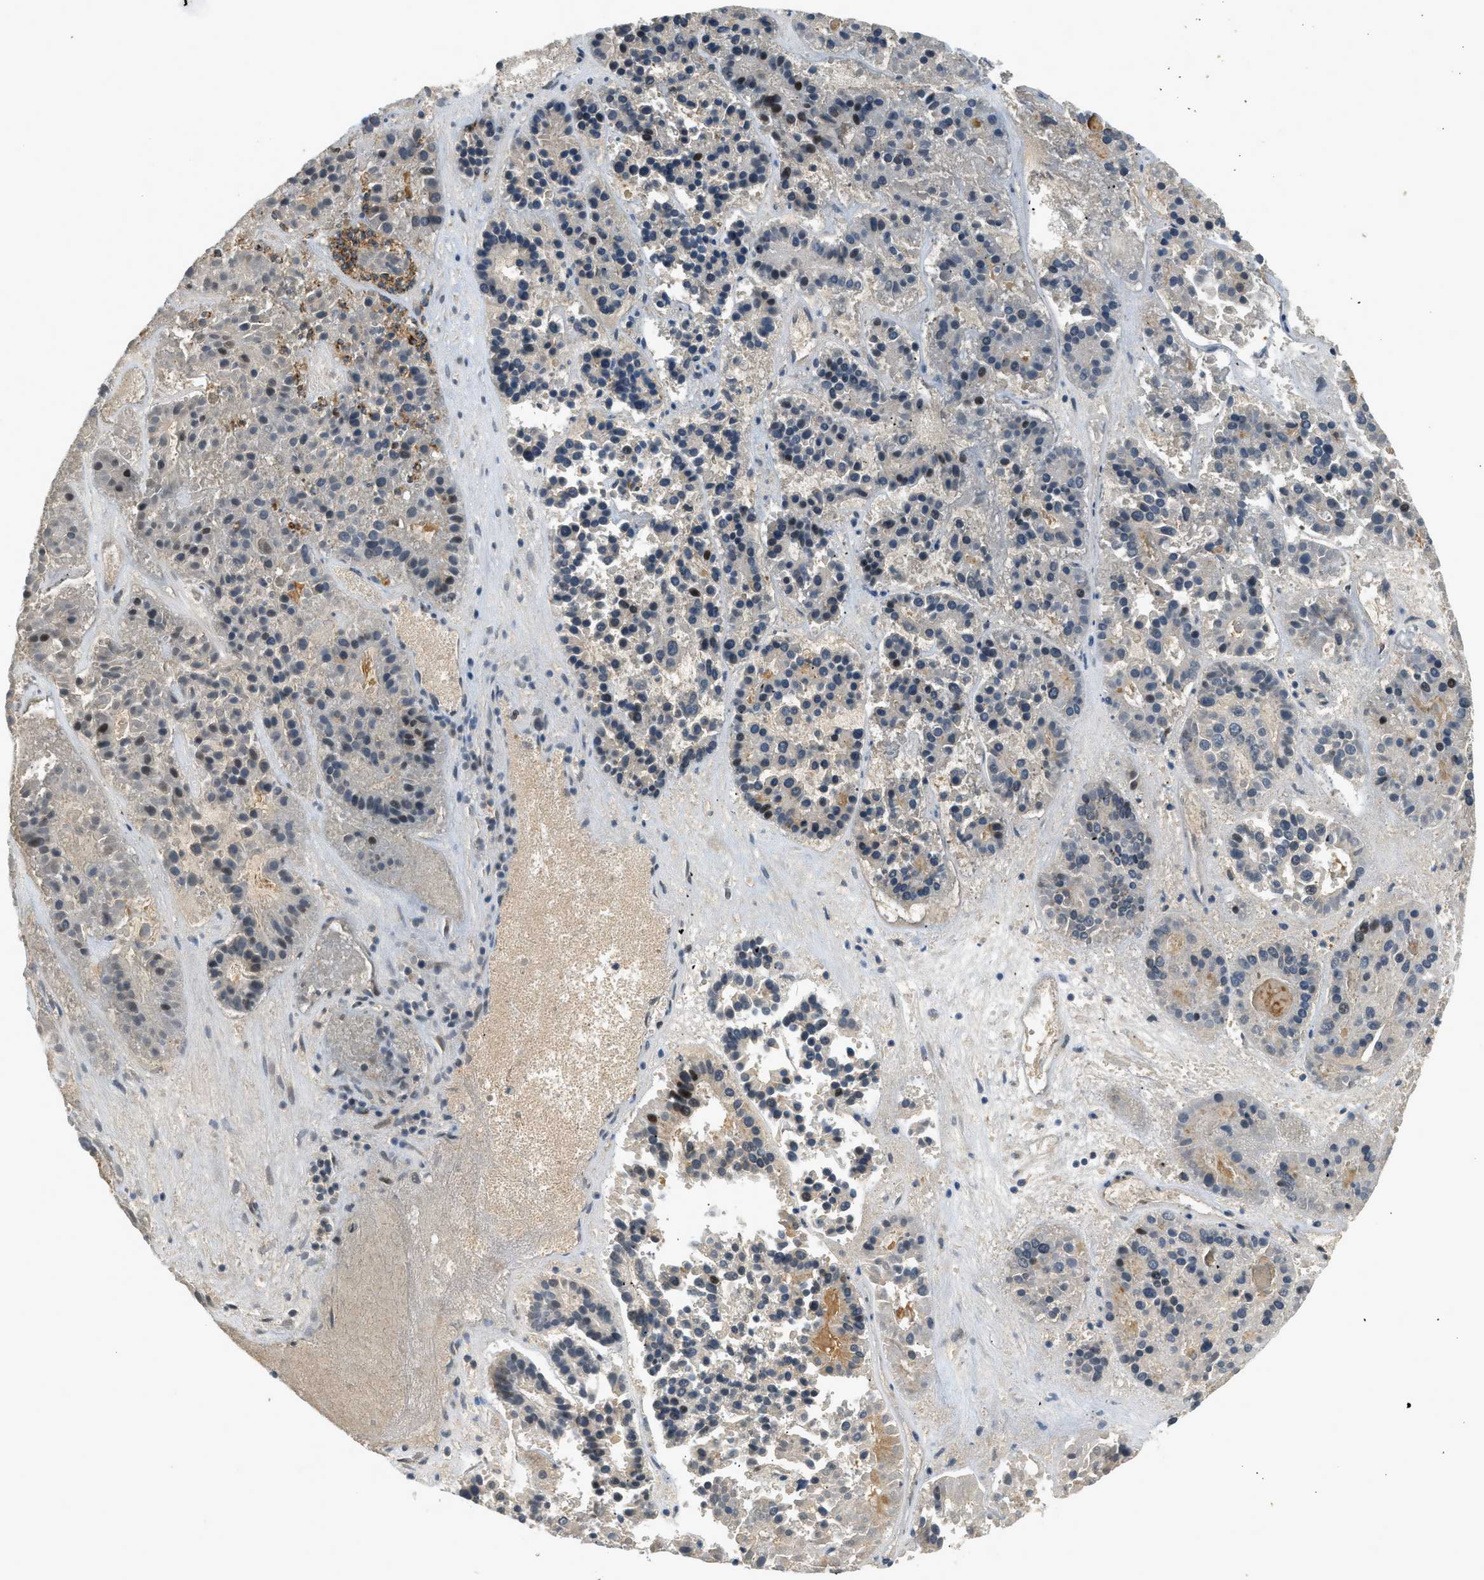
{"staining": {"intensity": "negative", "quantity": "none", "location": "none"}, "tissue": "pancreatic cancer", "cell_type": "Tumor cells", "image_type": "cancer", "snomed": [{"axis": "morphology", "description": "Adenocarcinoma, NOS"}, {"axis": "topography", "description": "Pancreas"}], "caption": "IHC micrograph of neoplastic tissue: human pancreatic cancer (adenocarcinoma) stained with DAB (3,3'-diaminobenzidine) shows no significant protein expression in tumor cells.", "gene": "TRAPPC14", "patient": {"sex": "male", "age": 50}}